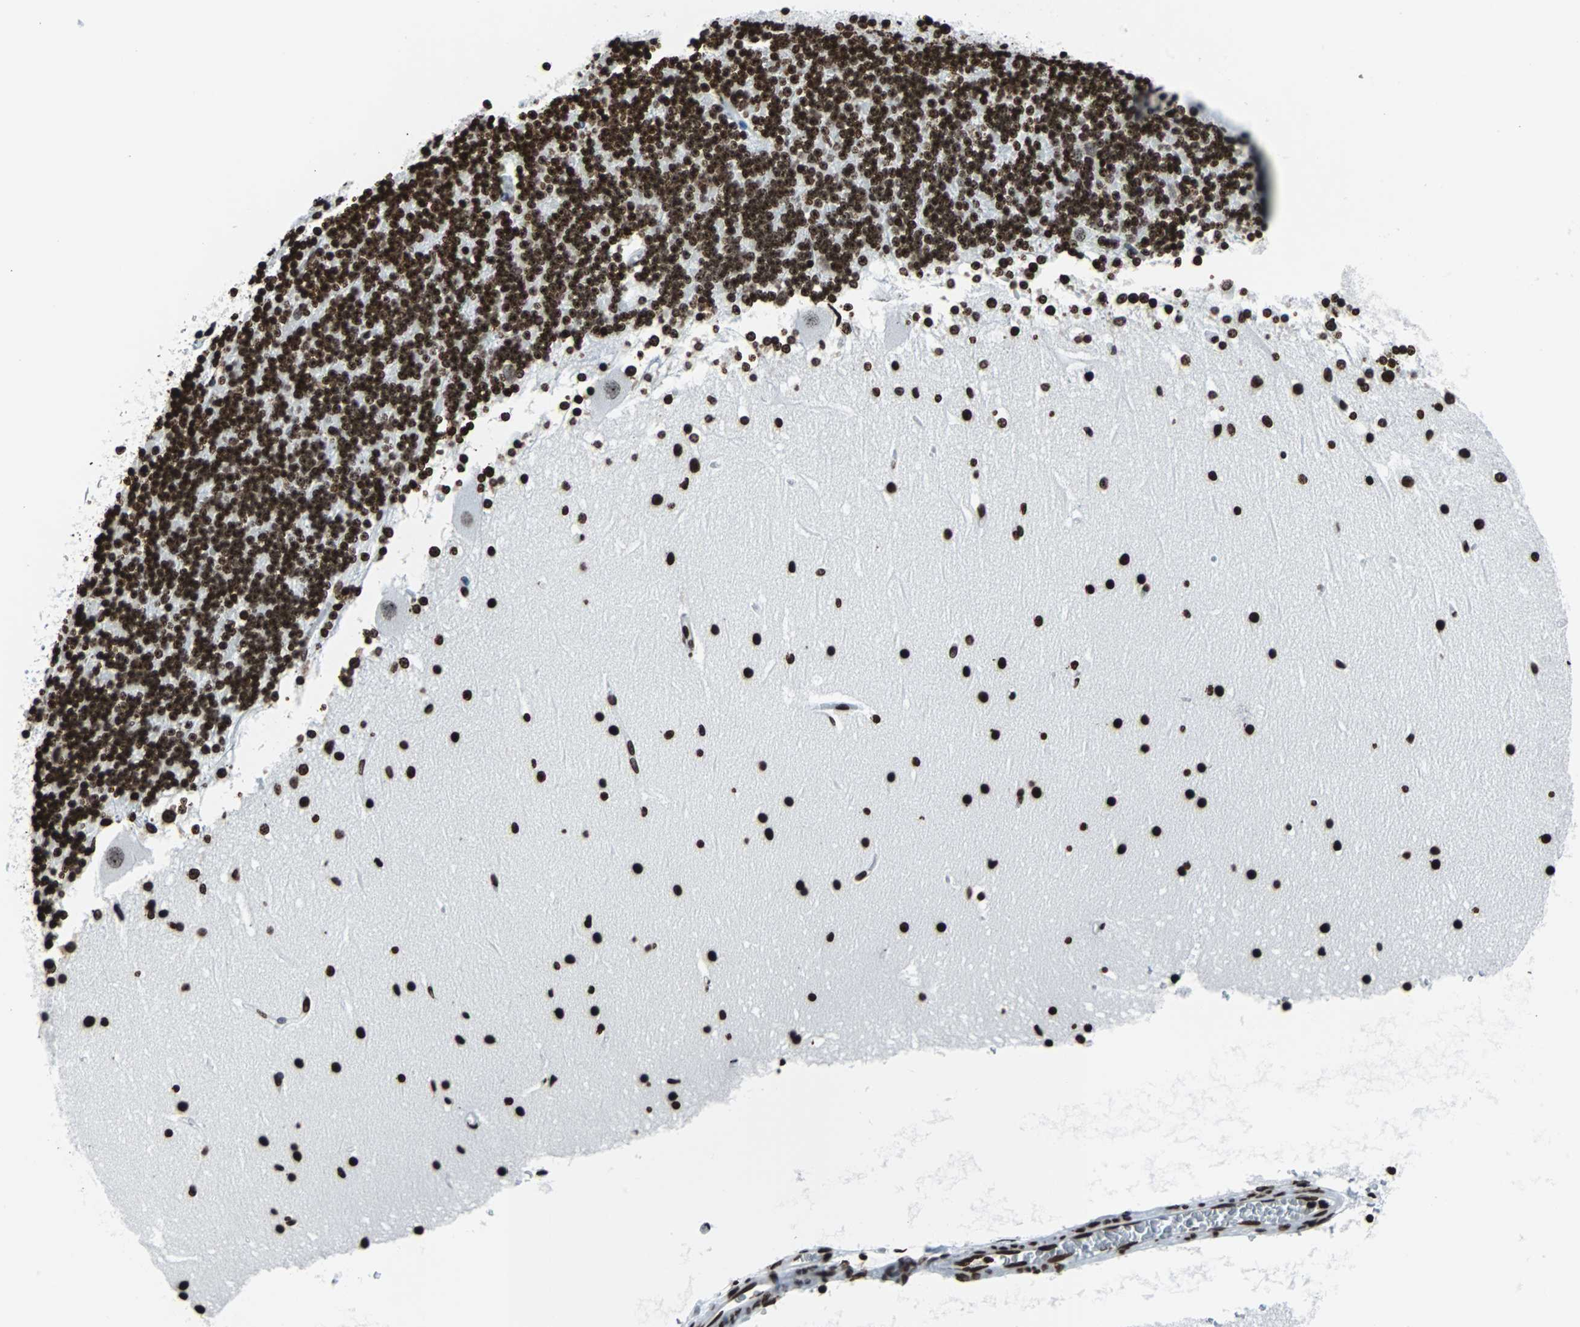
{"staining": {"intensity": "strong", "quantity": ">75%", "location": "nuclear"}, "tissue": "cerebellum", "cell_type": "Cells in granular layer", "image_type": "normal", "snomed": [{"axis": "morphology", "description": "Normal tissue, NOS"}, {"axis": "topography", "description": "Cerebellum"}], "caption": "Immunohistochemistry (IHC) of unremarkable human cerebellum demonstrates high levels of strong nuclear positivity in about >75% of cells in granular layer.", "gene": "H2BC18", "patient": {"sex": "female", "age": 19}}